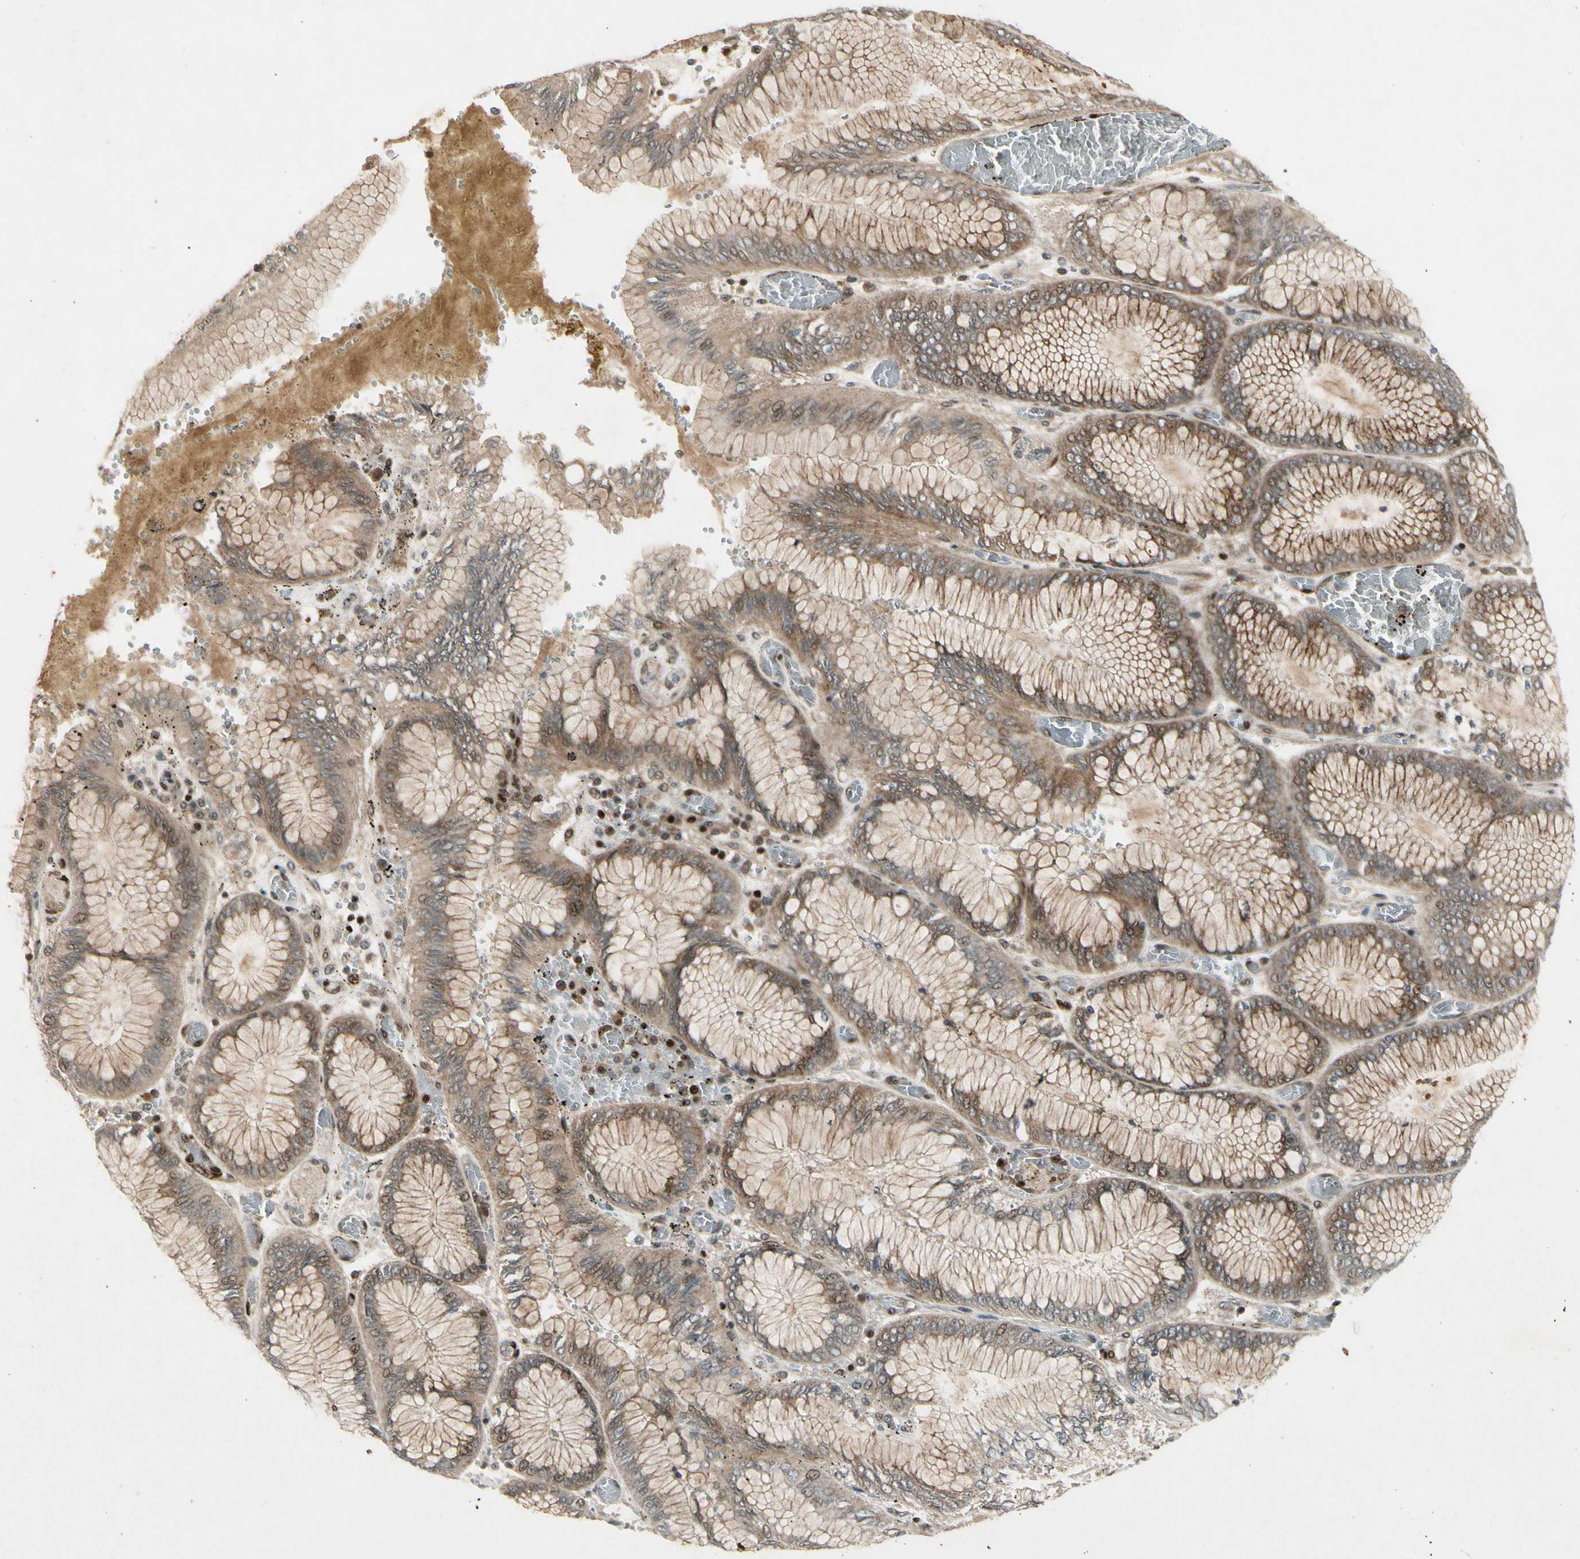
{"staining": {"intensity": "moderate", "quantity": "25%-75%", "location": "cytoplasmic/membranous"}, "tissue": "stomach cancer", "cell_type": "Tumor cells", "image_type": "cancer", "snomed": [{"axis": "morphology", "description": "Normal tissue, NOS"}, {"axis": "morphology", "description": "Adenocarcinoma, NOS"}, {"axis": "topography", "description": "Stomach, upper"}, {"axis": "topography", "description": "Stomach"}], "caption": "Immunohistochemistry (IHC) (DAB) staining of stomach cancer (adenocarcinoma) displays moderate cytoplasmic/membranous protein staining in about 25%-75% of tumor cells.", "gene": "CDK11A", "patient": {"sex": "male", "age": 76}}